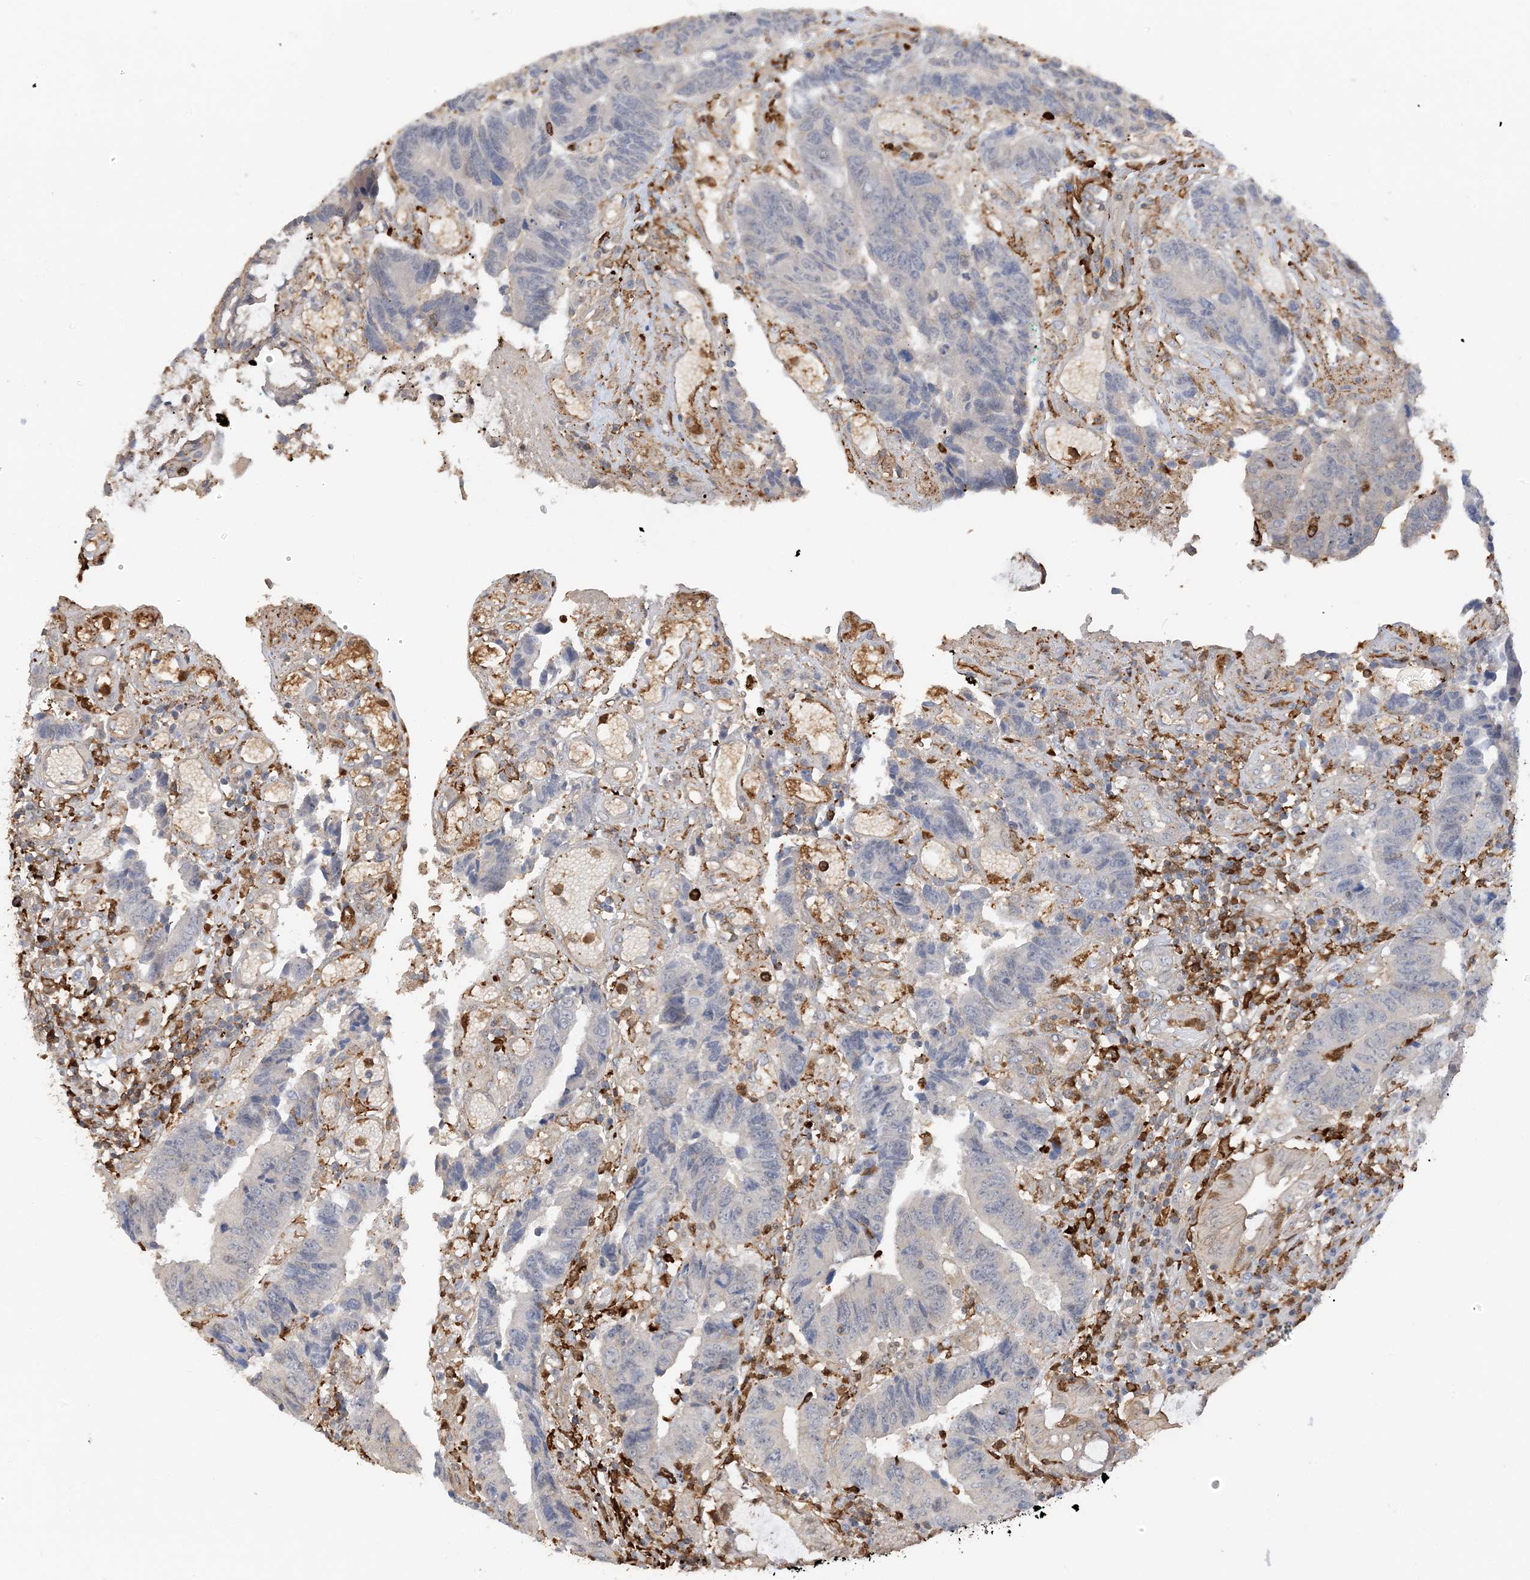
{"staining": {"intensity": "negative", "quantity": "none", "location": "none"}, "tissue": "colorectal cancer", "cell_type": "Tumor cells", "image_type": "cancer", "snomed": [{"axis": "morphology", "description": "Adenocarcinoma, NOS"}, {"axis": "topography", "description": "Rectum"}], "caption": "Immunohistochemistry (IHC) image of colorectal cancer (adenocarcinoma) stained for a protein (brown), which exhibits no expression in tumor cells. Brightfield microscopy of IHC stained with DAB (3,3'-diaminobenzidine) (brown) and hematoxylin (blue), captured at high magnification.", "gene": "PHACTR2", "patient": {"sex": "male", "age": 84}}